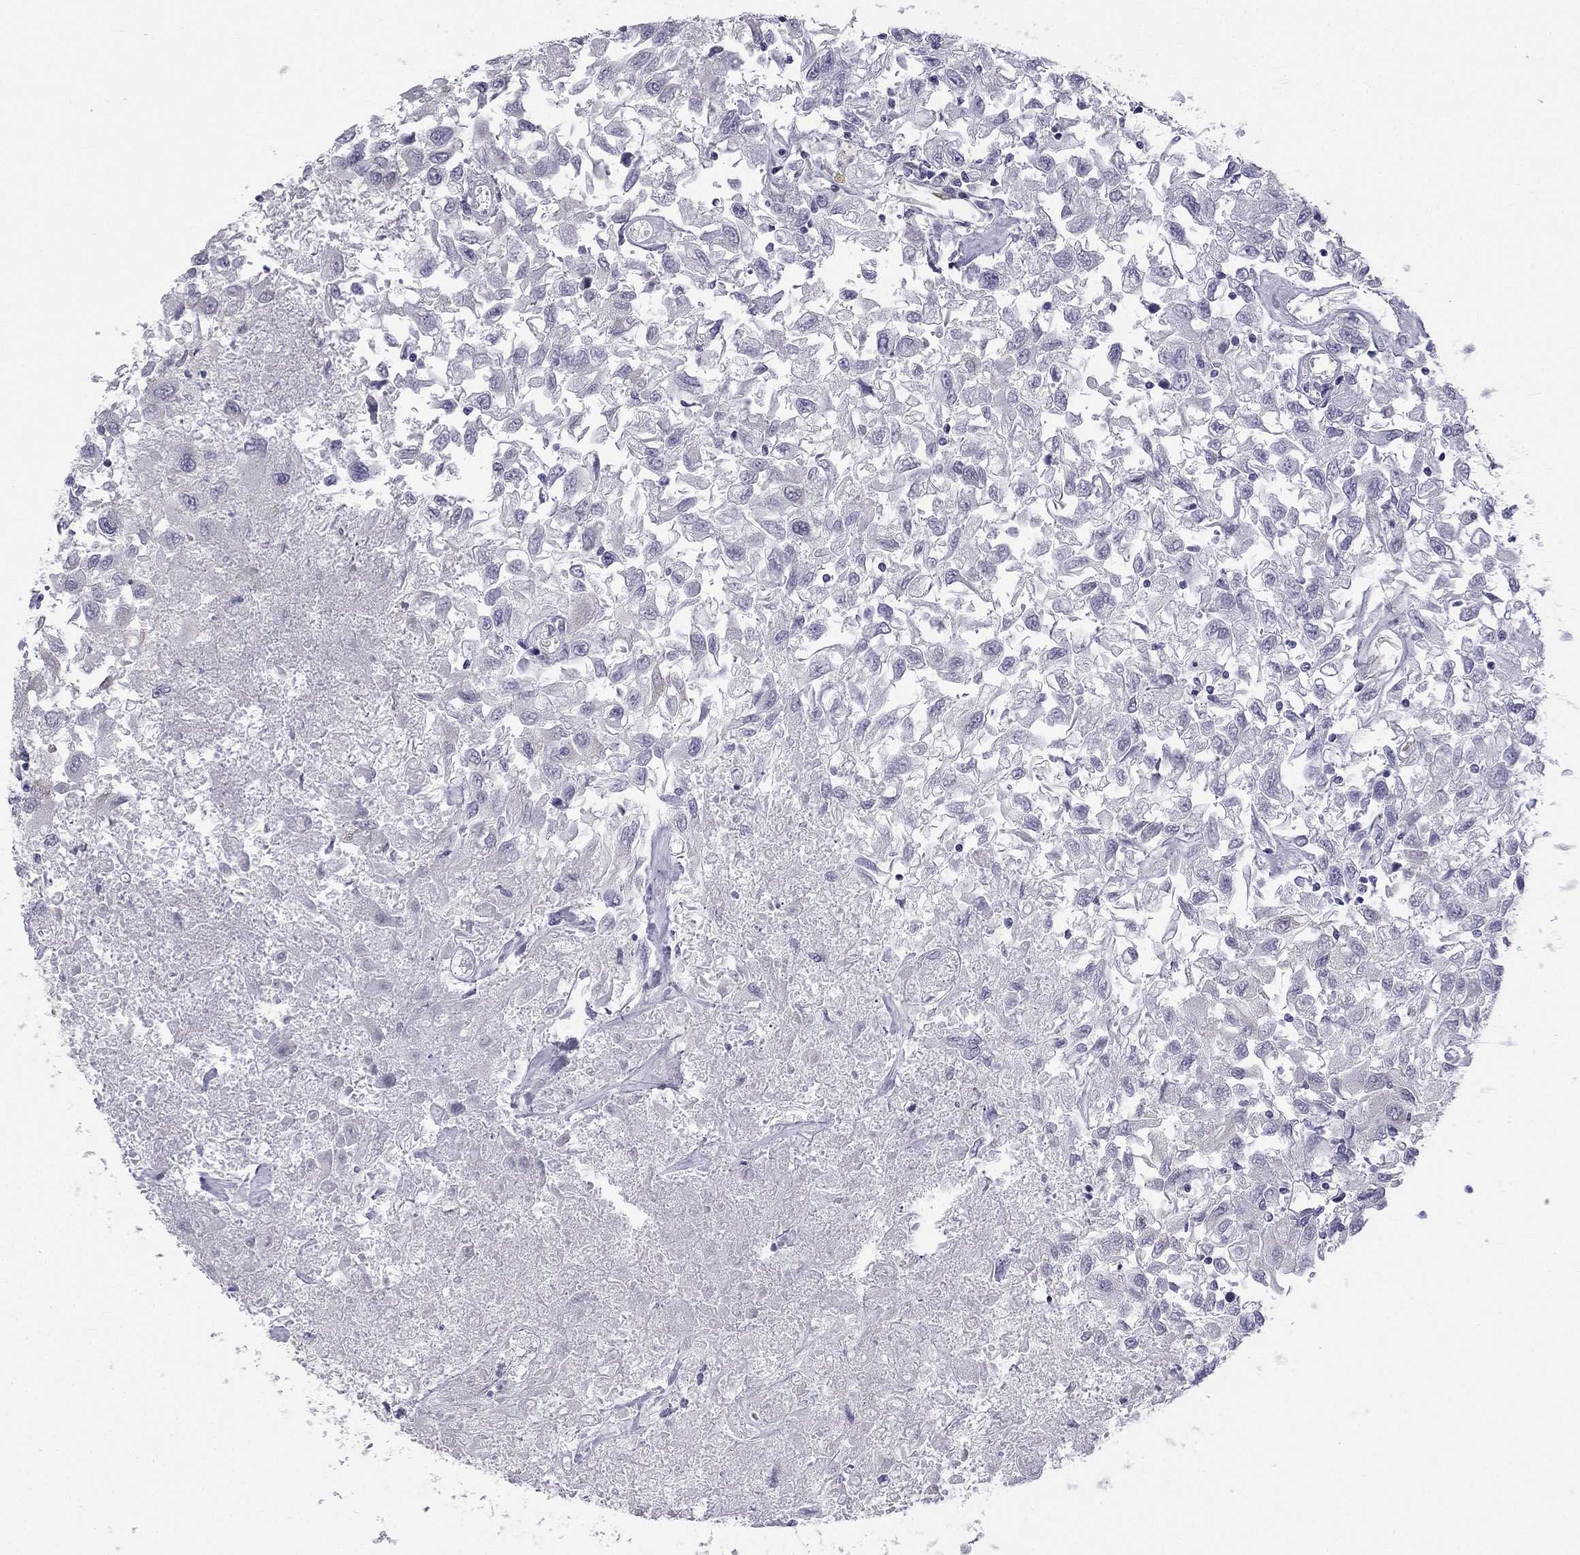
{"staining": {"intensity": "negative", "quantity": "none", "location": "none"}, "tissue": "renal cancer", "cell_type": "Tumor cells", "image_type": "cancer", "snomed": [{"axis": "morphology", "description": "Adenocarcinoma, NOS"}, {"axis": "topography", "description": "Kidney"}], "caption": "DAB immunohistochemical staining of renal cancer (adenocarcinoma) displays no significant expression in tumor cells.", "gene": "CCDC40", "patient": {"sex": "female", "age": 76}}